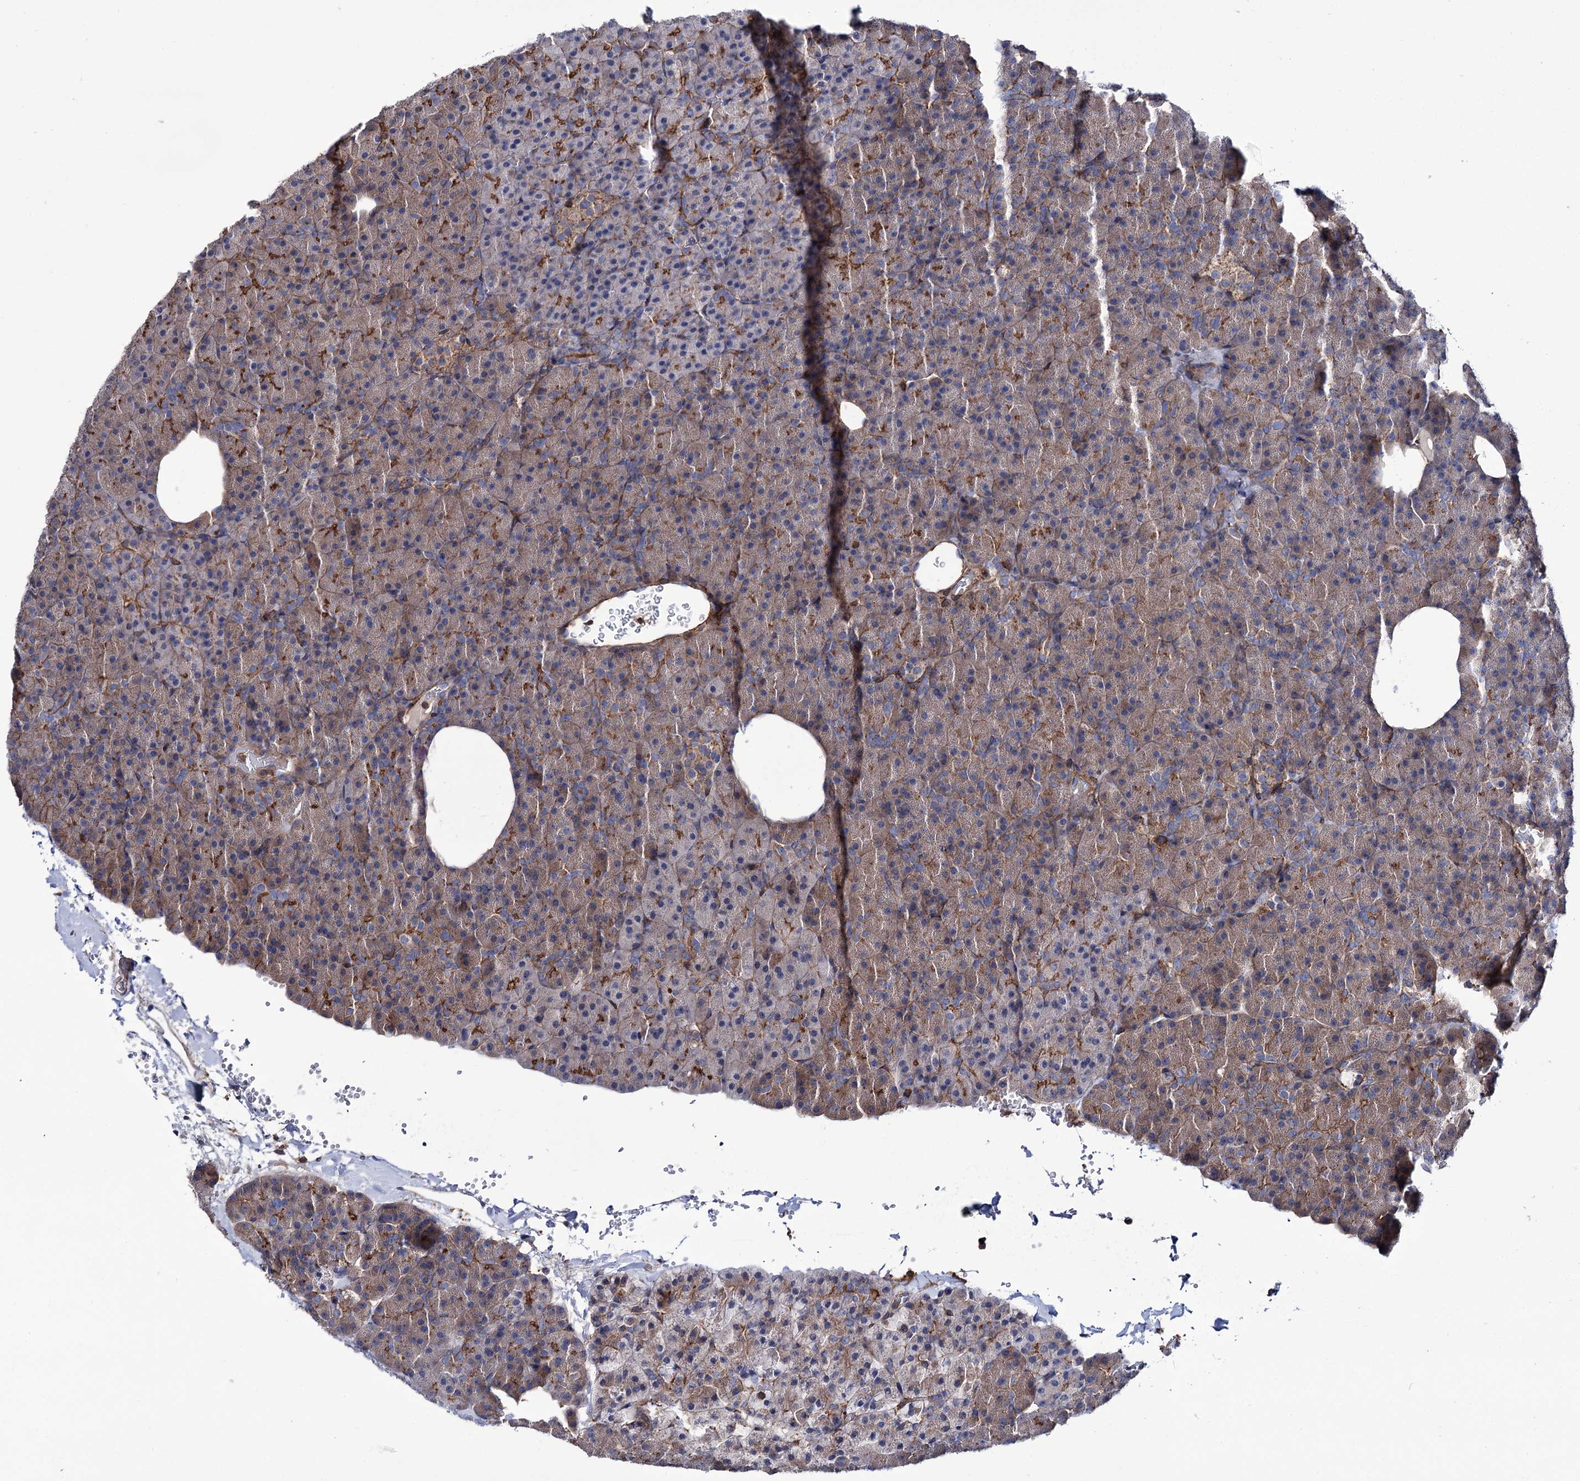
{"staining": {"intensity": "moderate", "quantity": "25%-75%", "location": "cytoplasmic/membranous"}, "tissue": "pancreas", "cell_type": "Exocrine glandular cells", "image_type": "normal", "snomed": [{"axis": "morphology", "description": "Normal tissue, NOS"}, {"axis": "morphology", "description": "Carcinoid, malignant, NOS"}, {"axis": "topography", "description": "Pancreas"}], "caption": "Immunohistochemistry staining of benign pancreas, which demonstrates medium levels of moderate cytoplasmic/membranous staining in about 25%-75% of exocrine glandular cells indicating moderate cytoplasmic/membranous protein positivity. The staining was performed using DAB (brown) for protein detection and nuclei were counterstained in hematoxylin (blue).", "gene": "DEF6", "patient": {"sex": "female", "age": 35}}